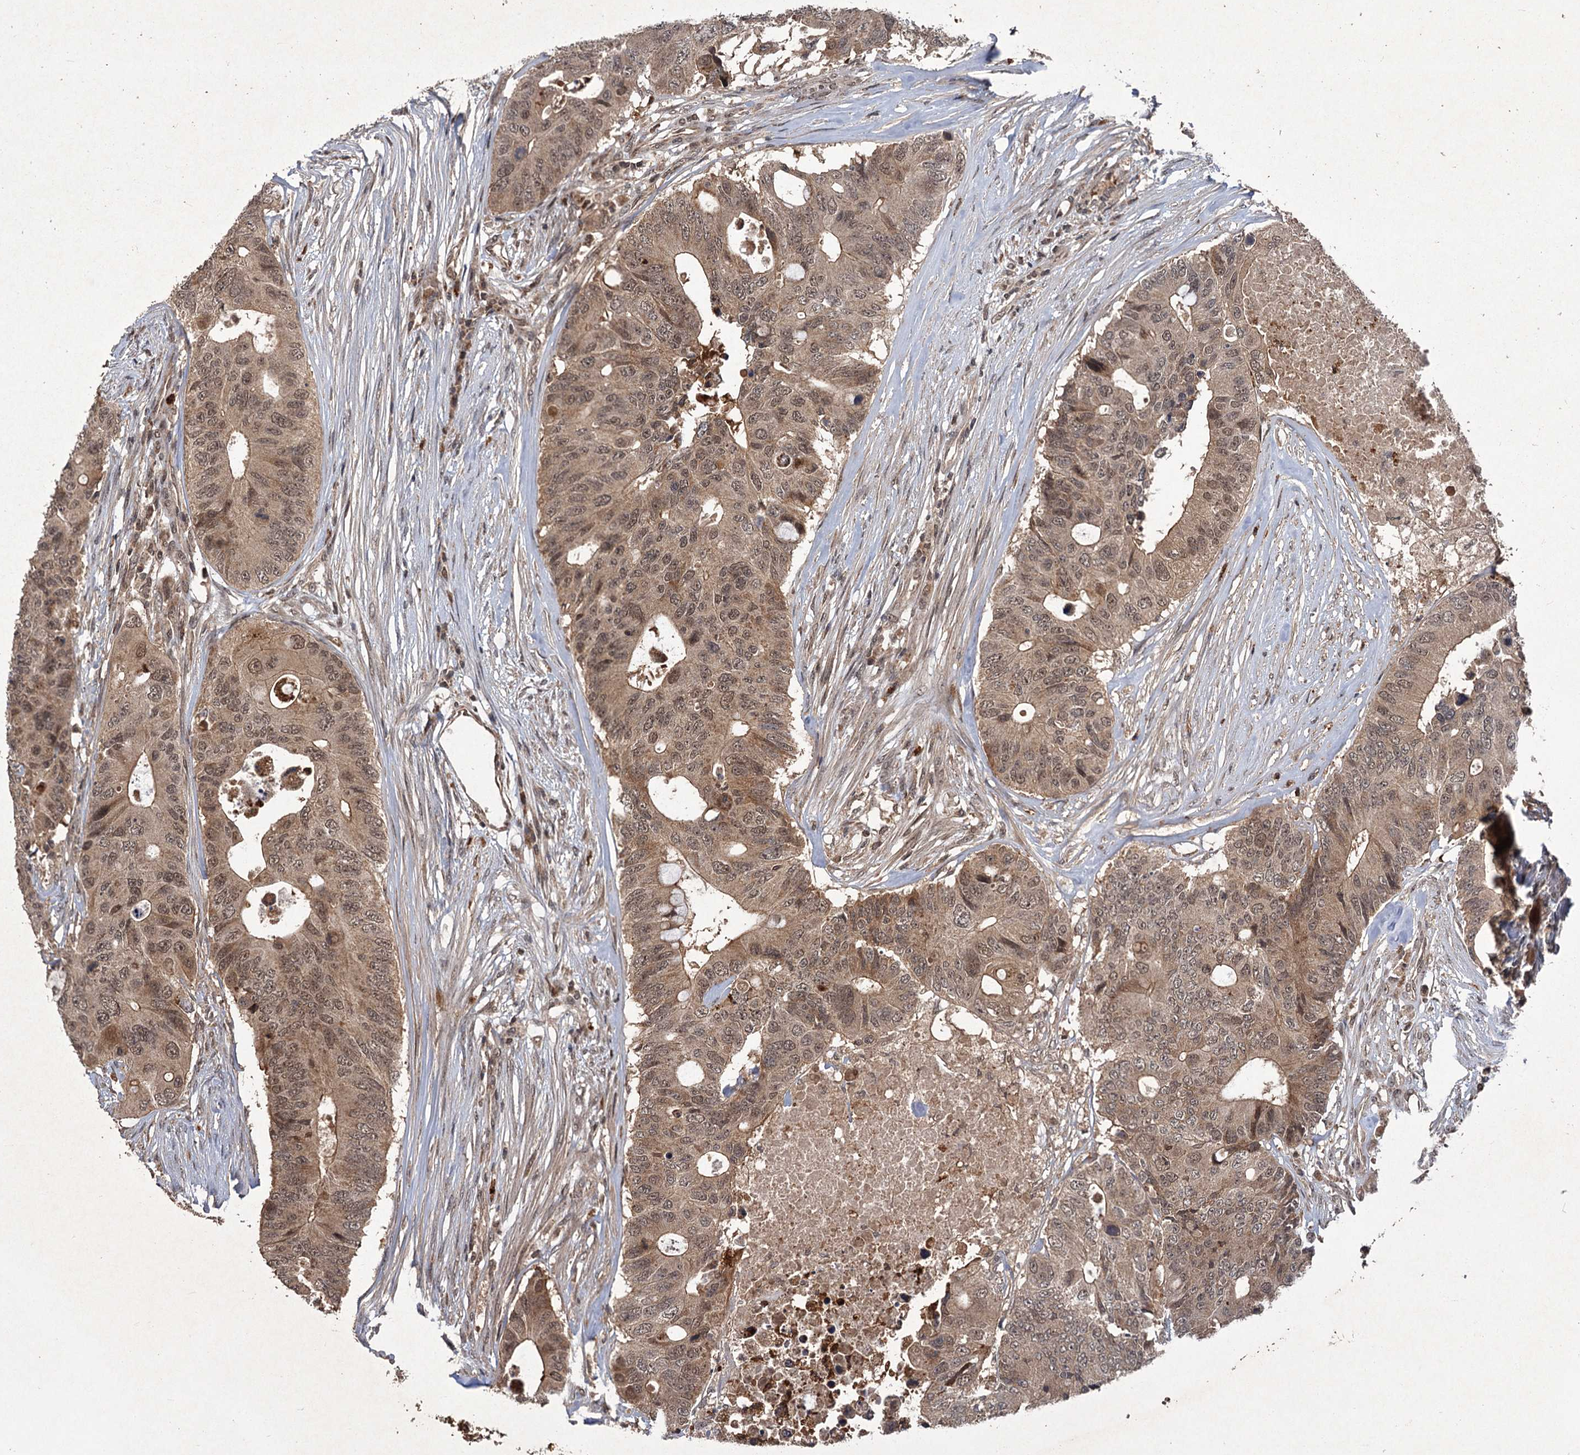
{"staining": {"intensity": "moderate", "quantity": ">75%", "location": "cytoplasmic/membranous,nuclear"}, "tissue": "colorectal cancer", "cell_type": "Tumor cells", "image_type": "cancer", "snomed": [{"axis": "morphology", "description": "Adenocarcinoma, NOS"}, {"axis": "topography", "description": "Colon"}], "caption": "Moderate cytoplasmic/membranous and nuclear protein positivity is seen in approximately >75% of tumor cells in adenocarcinoma (colorectal).", "gene": "KANSL2", "patient": {"sex": "male", "age": 71}}